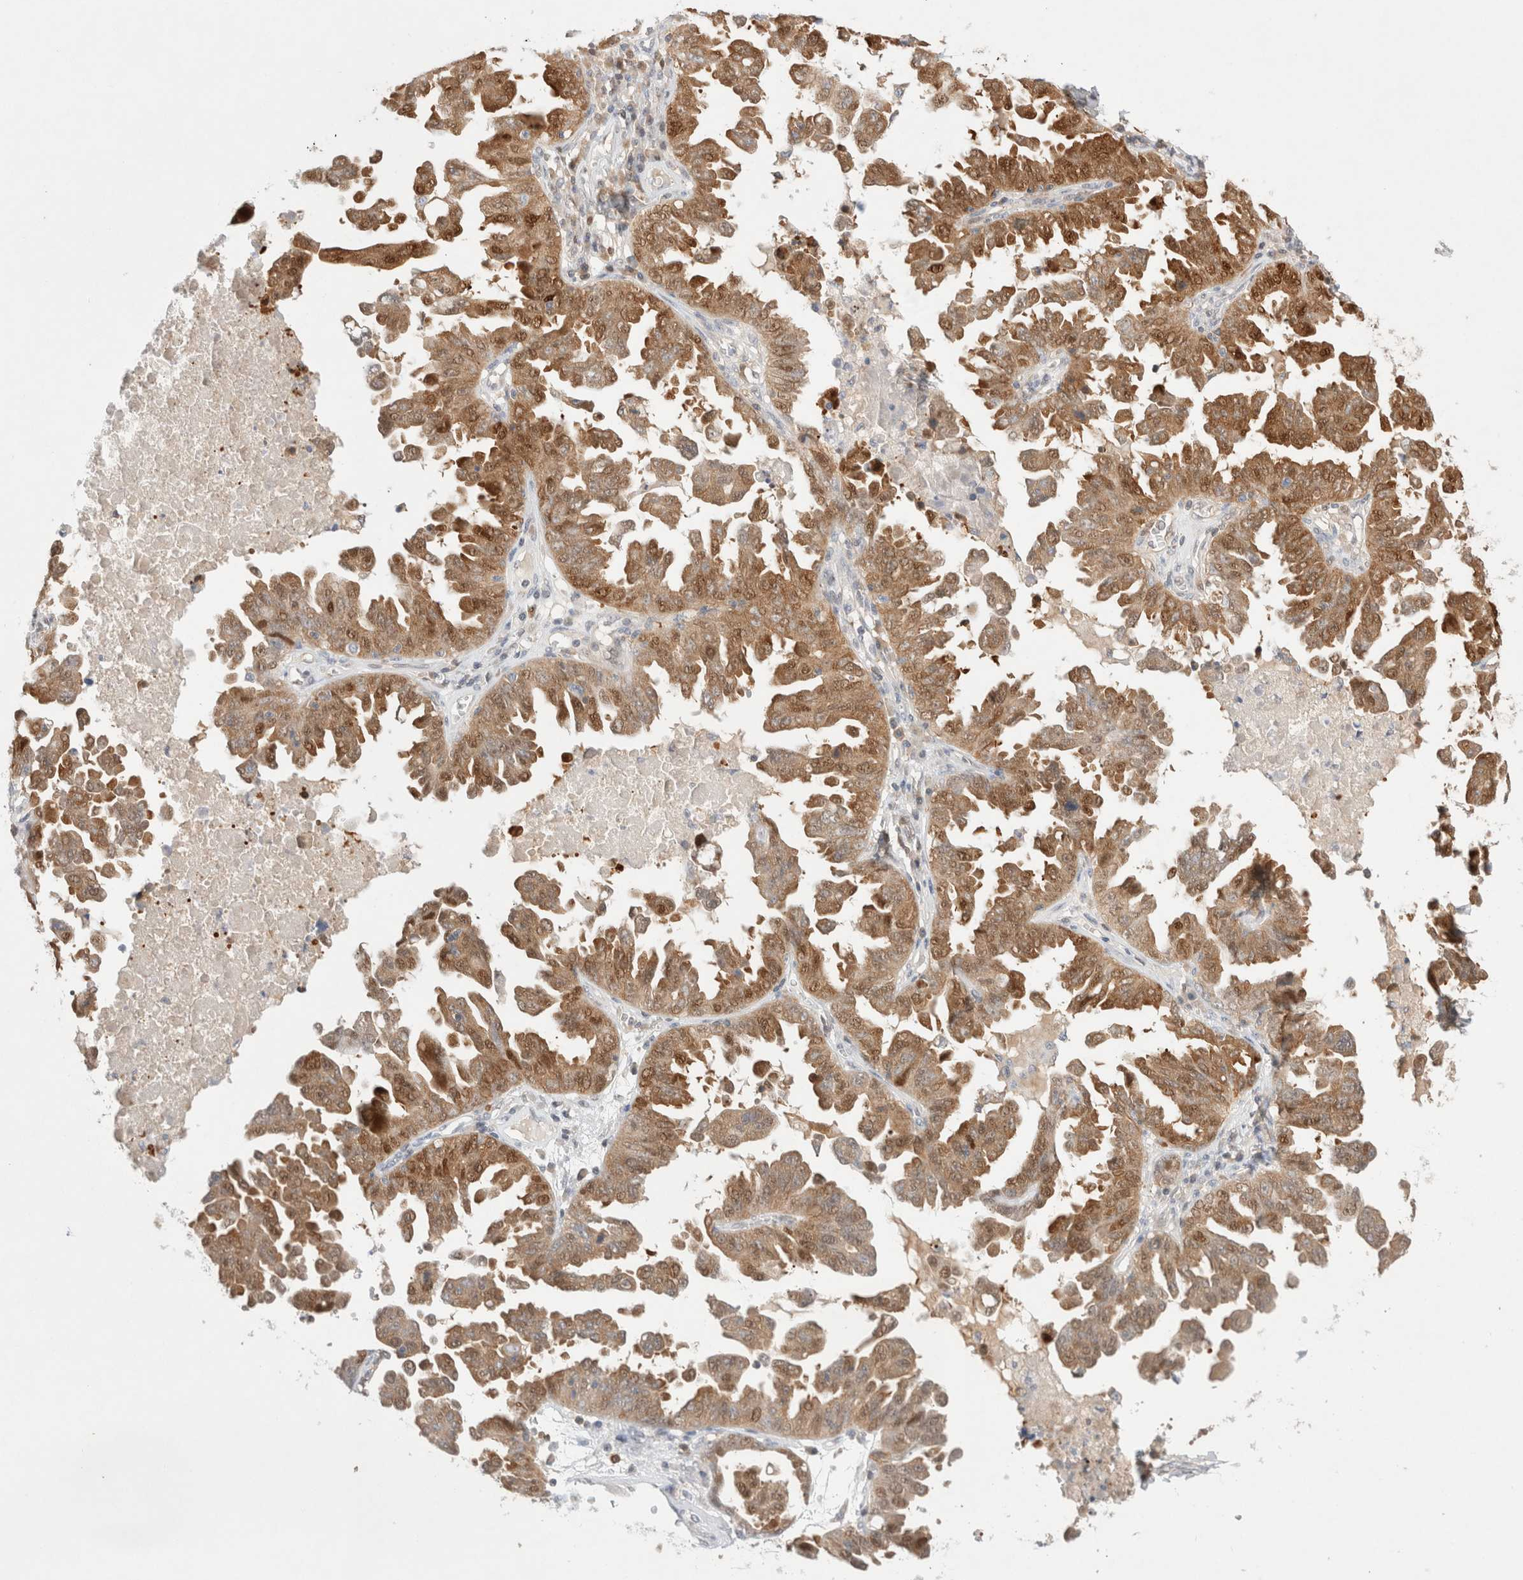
{"staining": {"intensity": "moderate", "quantity": ">75%", "location": "cytoplasmic/membranous,nuclear"}, "tissue": "ovarian cancer", "cell_type": "Tumor cells", "image_type": "cancer", "snomed": [{"axis": "morphology", "description": "Carcinoma, endometroid"}, {"axis": "topography", "description": "Ovary"}], "caption": "Human ovarian cancer (endometroid carcinoma) stained with a protein marker exhibits moderate staining in tumor cells.", "gene": "STARD10", "patient": {"sex": "female", "age": 62}}